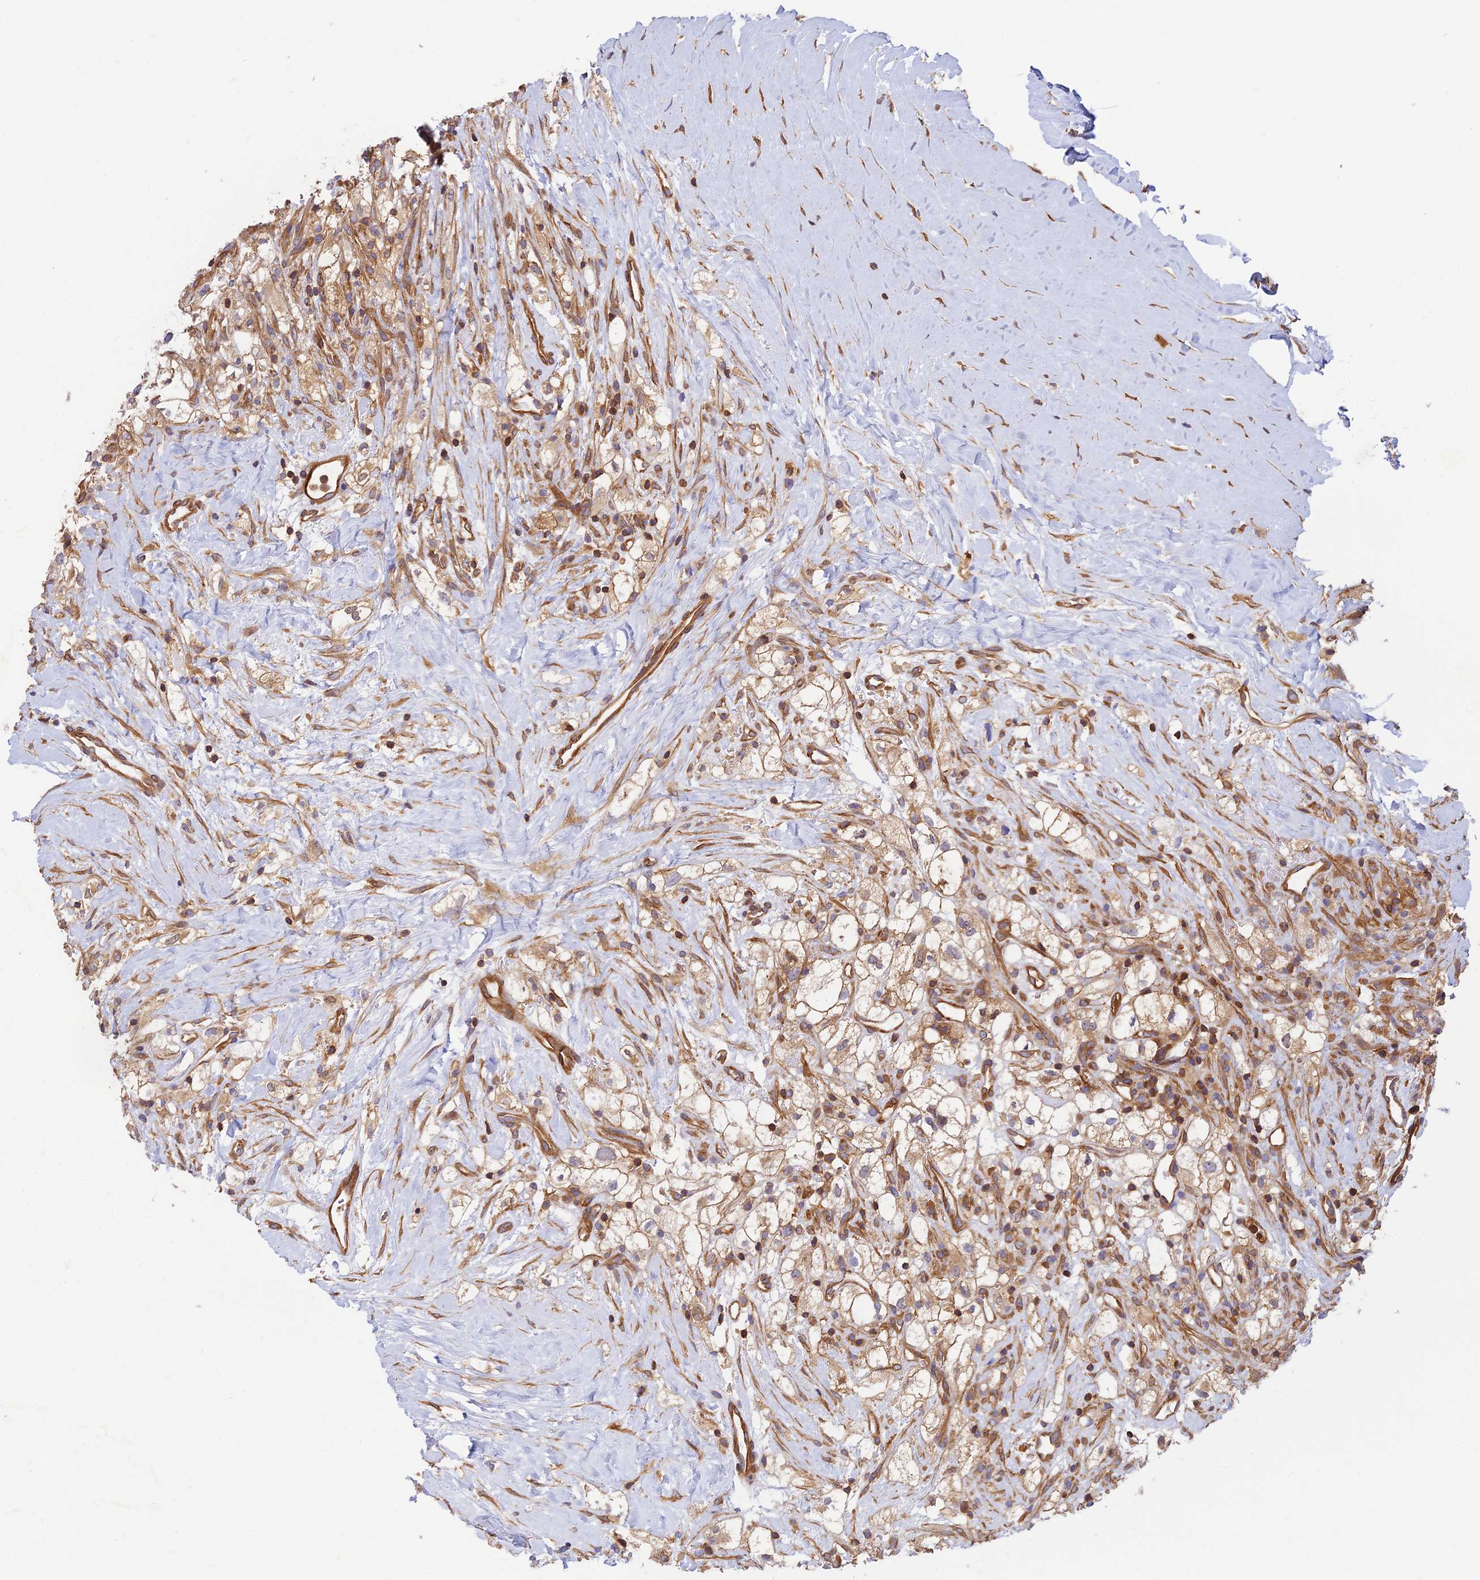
{"staining": {"intensity": "weak", "quantity": "<25%", "location": "cytoplasmic/membranous"}, "tissue": "renal cancer", "cell_type": "Tumor cells", "image_type": "cancer", "snomed": [{"axis": "morphology", "description": "Adenocarcinoma, NOS"}, {"axis": "topography", "description": "Kidney"}], "caption": "Protein analysis of renal adenocarcinoma exhibits no significant staining in tumor cells. (DAB IHC visualized using brightfield microscopy, high magnification).", "gene": "PPP1R12C", "patient": {"sex": "male", "age": 59}}